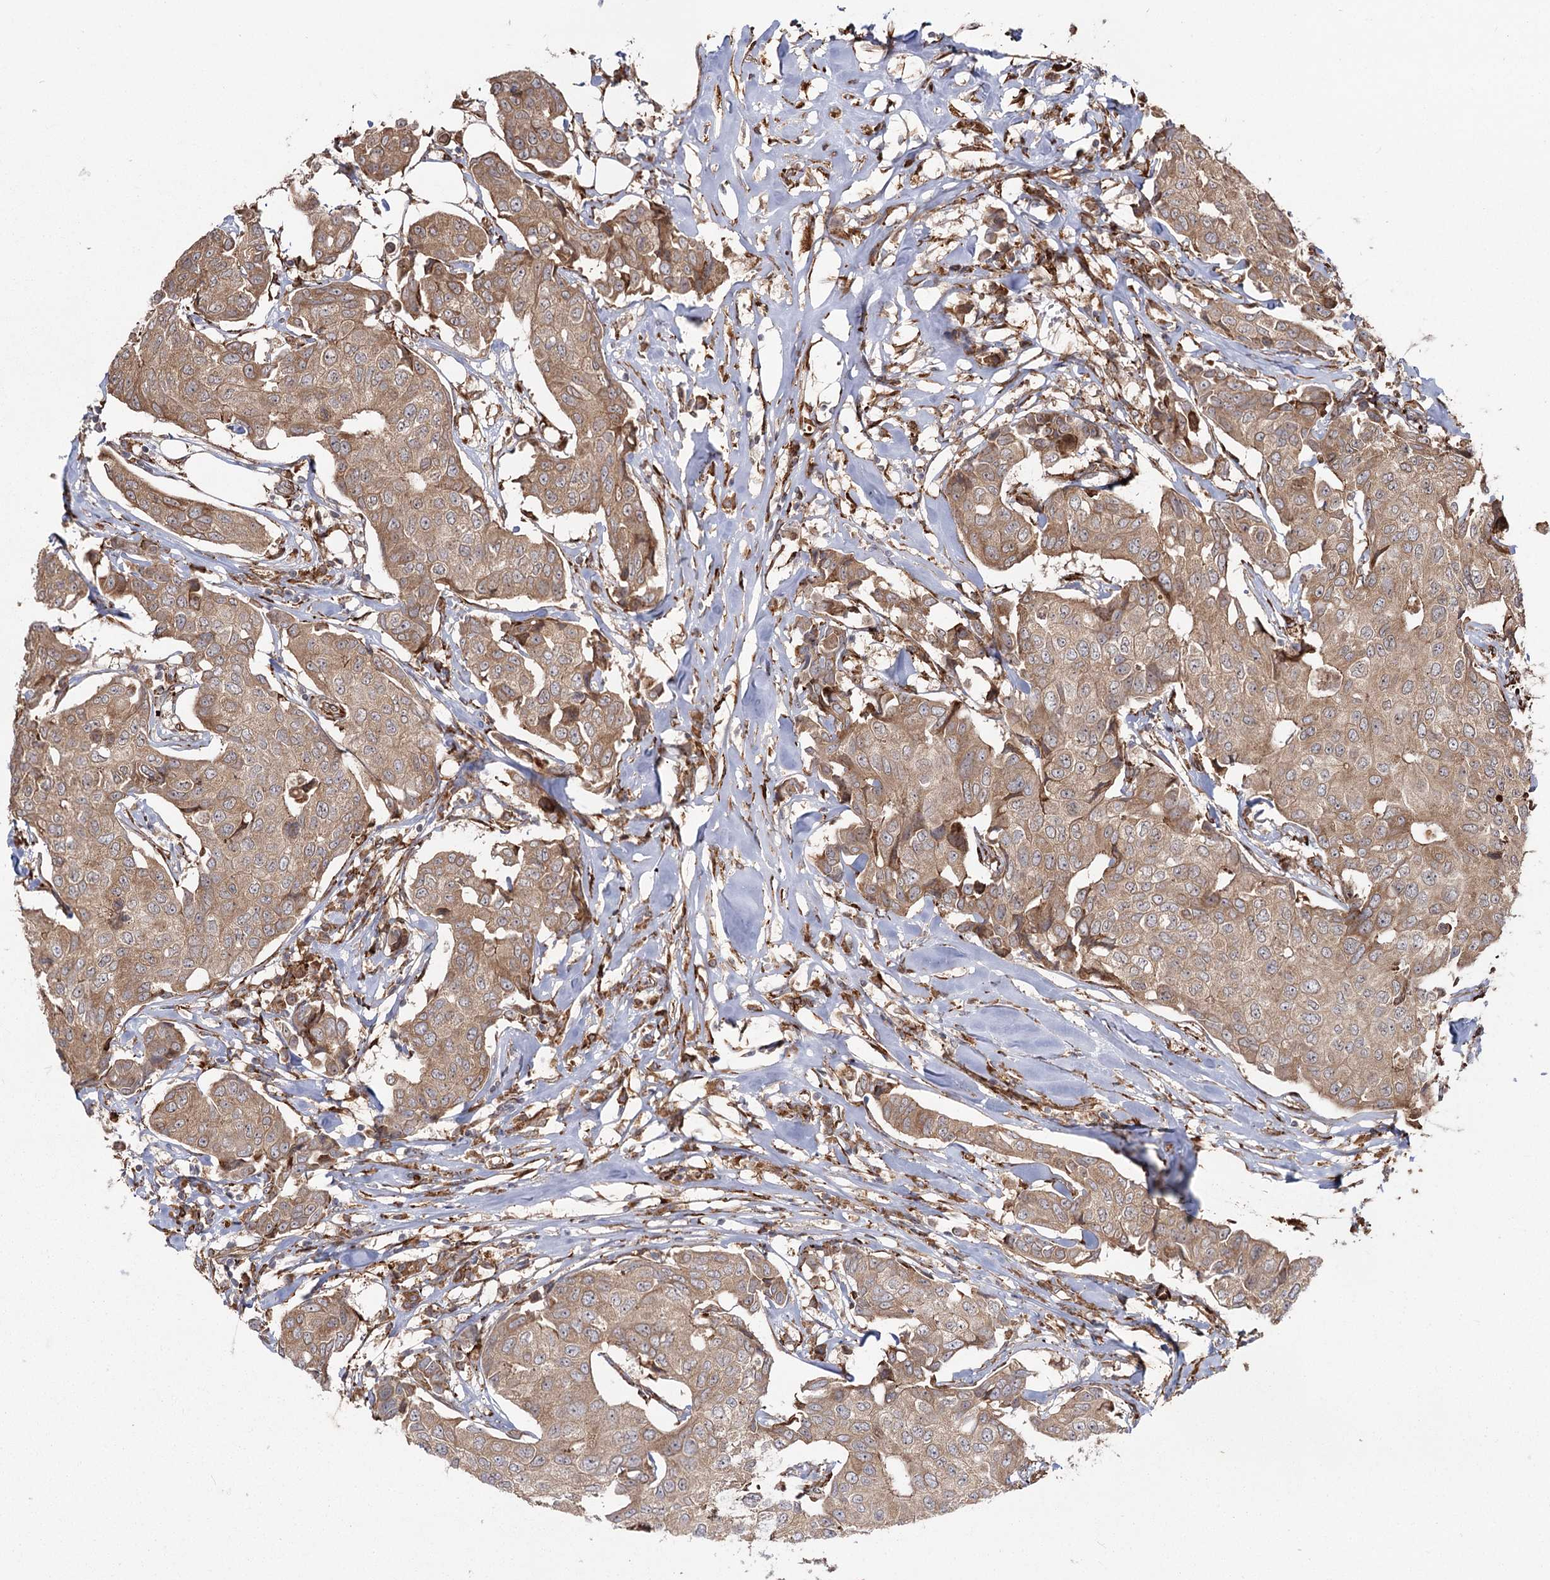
{"staining": {"intensity": "moderate", "quantity": ">75%", "location": "cytoplasmic/membranous"}, "tissue": "breast cancer", "cell_type": "Tumor cells", "image_type": "cancer", "snomed": [{"axis": "morphology", "description": "Duct carcinoma"}, {"axis": "topography", "description": "Breast"}], "caption": "A brown stain shows moderate cytoplasmic/membranous staining of a protein in breast invasive ductal carcinoma tumor cells.", "gene": "FAM13A", "patient": {"sex": "female", "age": 80}}